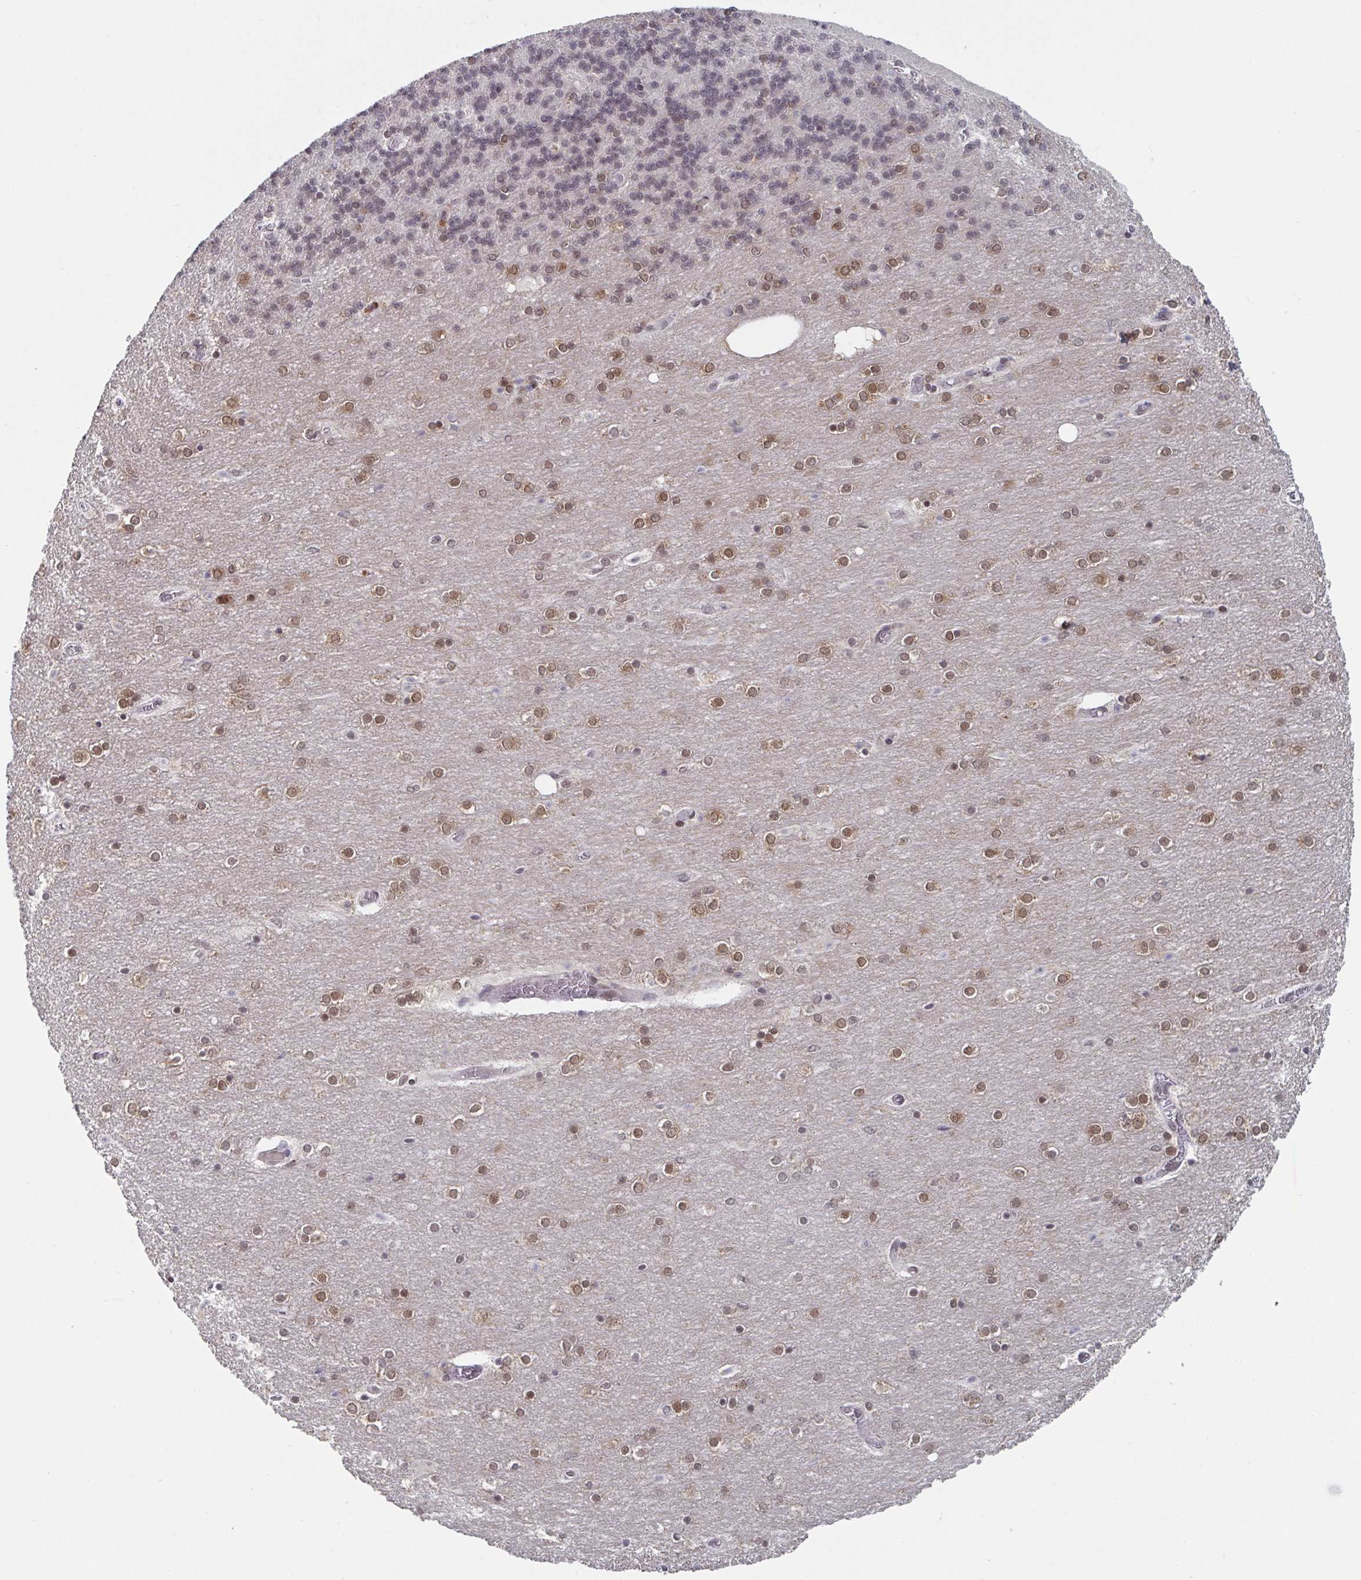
{"staining": {"intensity": "moderate", "quantity": "25%-75%", "location": "nuclear"}, "tissue": "cerebellum", "cell_type": "Cells in granular layer", "image_type": "normal", "snomed": [{"axis": "morphology", "description": "Normal tissue, NOS"}, {"axis": "topography", "description": "Cerebellum"}], "caption": "Cerebellum stained with immunohistochemistry (IHC) displays moderate nuclear positivity in about 25%-75% of cells in granular layer. (IHC, brightfield microscopy, high magnification).", "gene": "RNF212", "patient": {"sex": "female", "age": 54}}